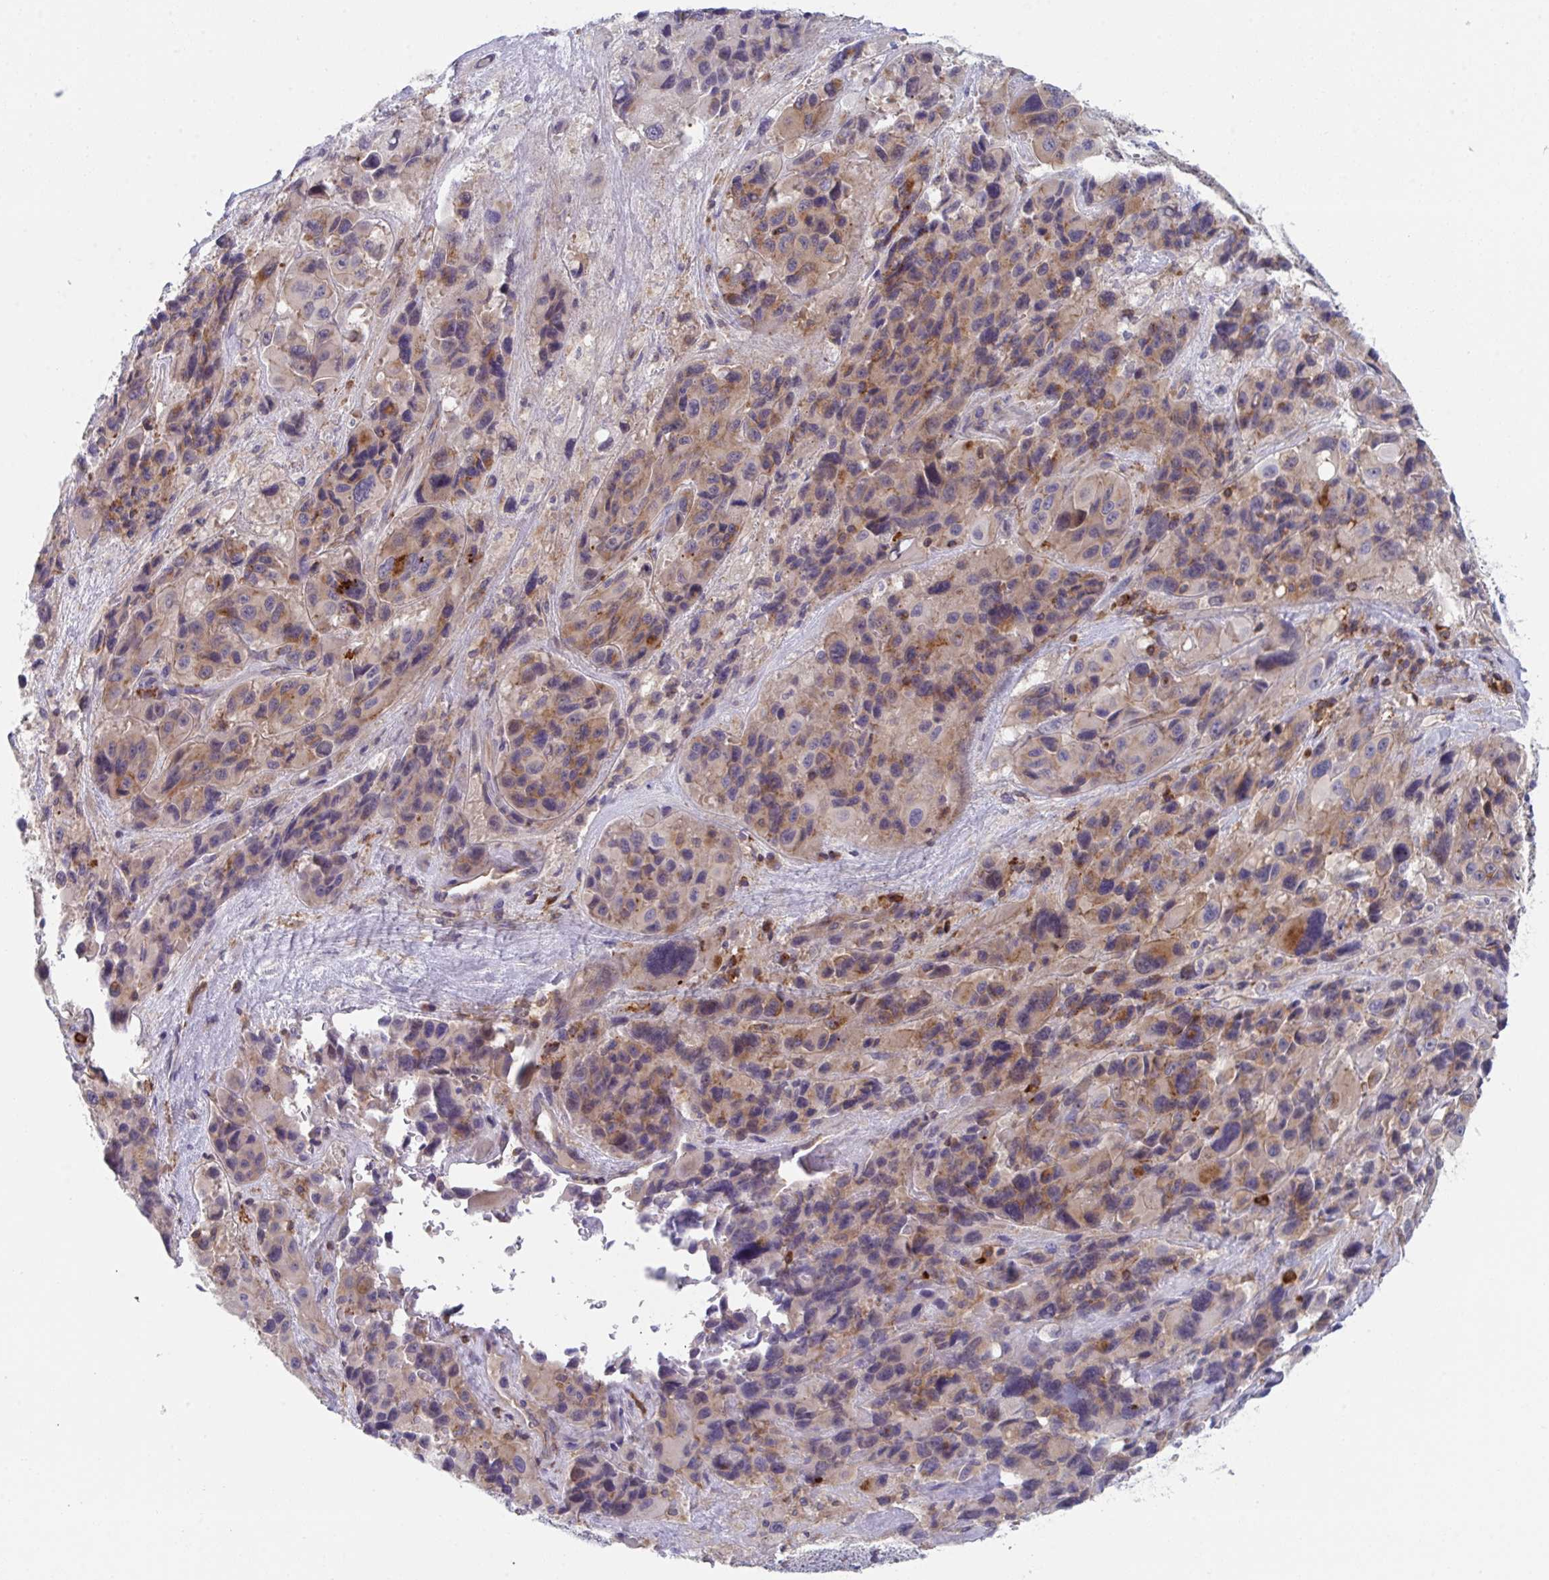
{"staining": {"intensity": "moderate", "quantity": "<25%", "location": "cytoplasmic/membranous"}, "tissue": "melanoma", "cell_type": "Tumor cells", "image_type": "cancer", "snomed": [{"axis": "morphology", "description": "Malignant melanoma, Metastatic site"}, {"axis": "topography", "description": "Lymph node"}], "caption": "Tumor cells show moderate cytoplasmic/membranous expression in about <25% of cells in malignant melanoma (metastatic site).", "gene": "DISP2", "patient": {"sex": "female", "age": 65}}